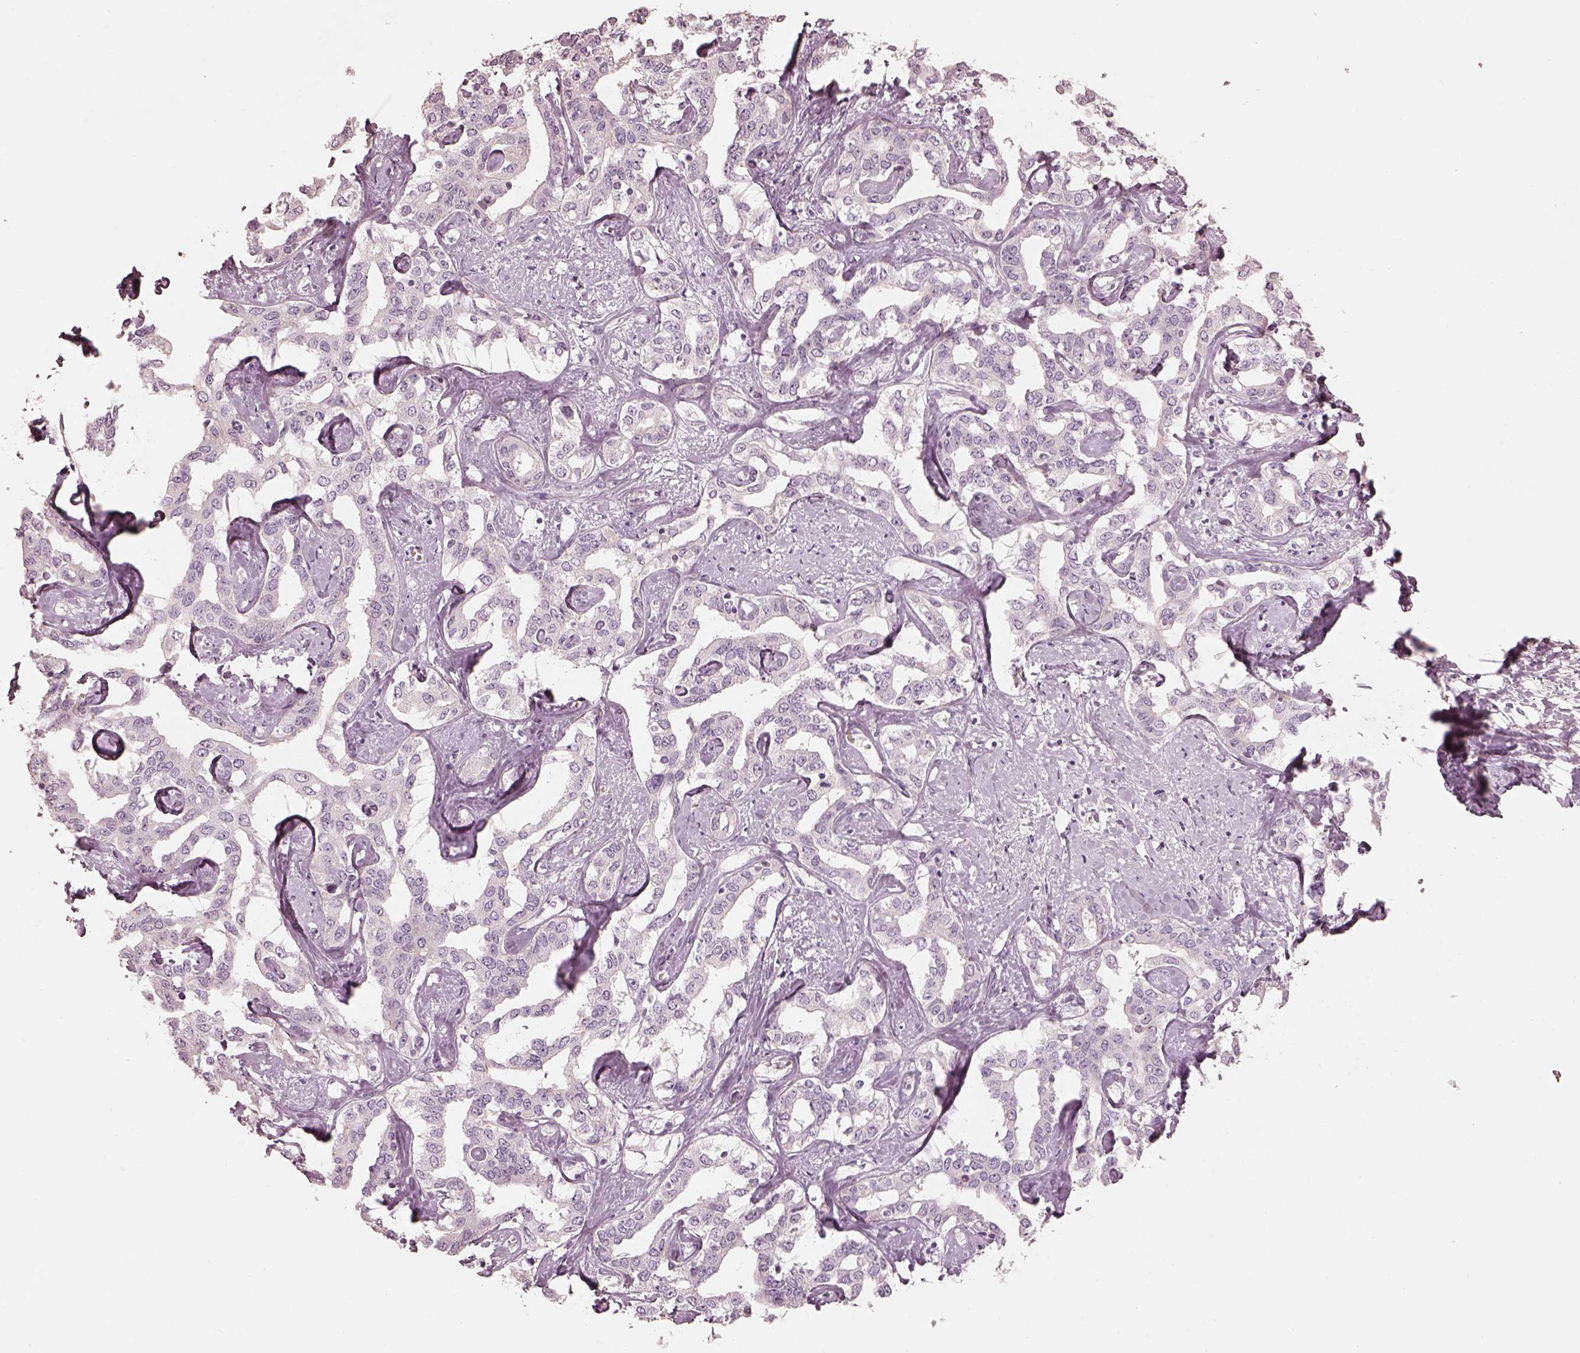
{"staining": {"intensity": "negative", "quantity": "none", "location": "none"}, "tissue": "liver cancer", "cell_type": "Tumor cells", "image_type": "cancer", "snomed": [{"axis": "morphology", "description": "Cholangiocarcinoma"}, {"axis": "topography", "description": "Liver"}], "caption": "DAB (3,3'-diaminobenzidine) immunohistochemical staining of liver cancer shows no significant staining in tumor cells.", "gene": "PRLHR", "patient": {"sex": "male", "age": 59}}